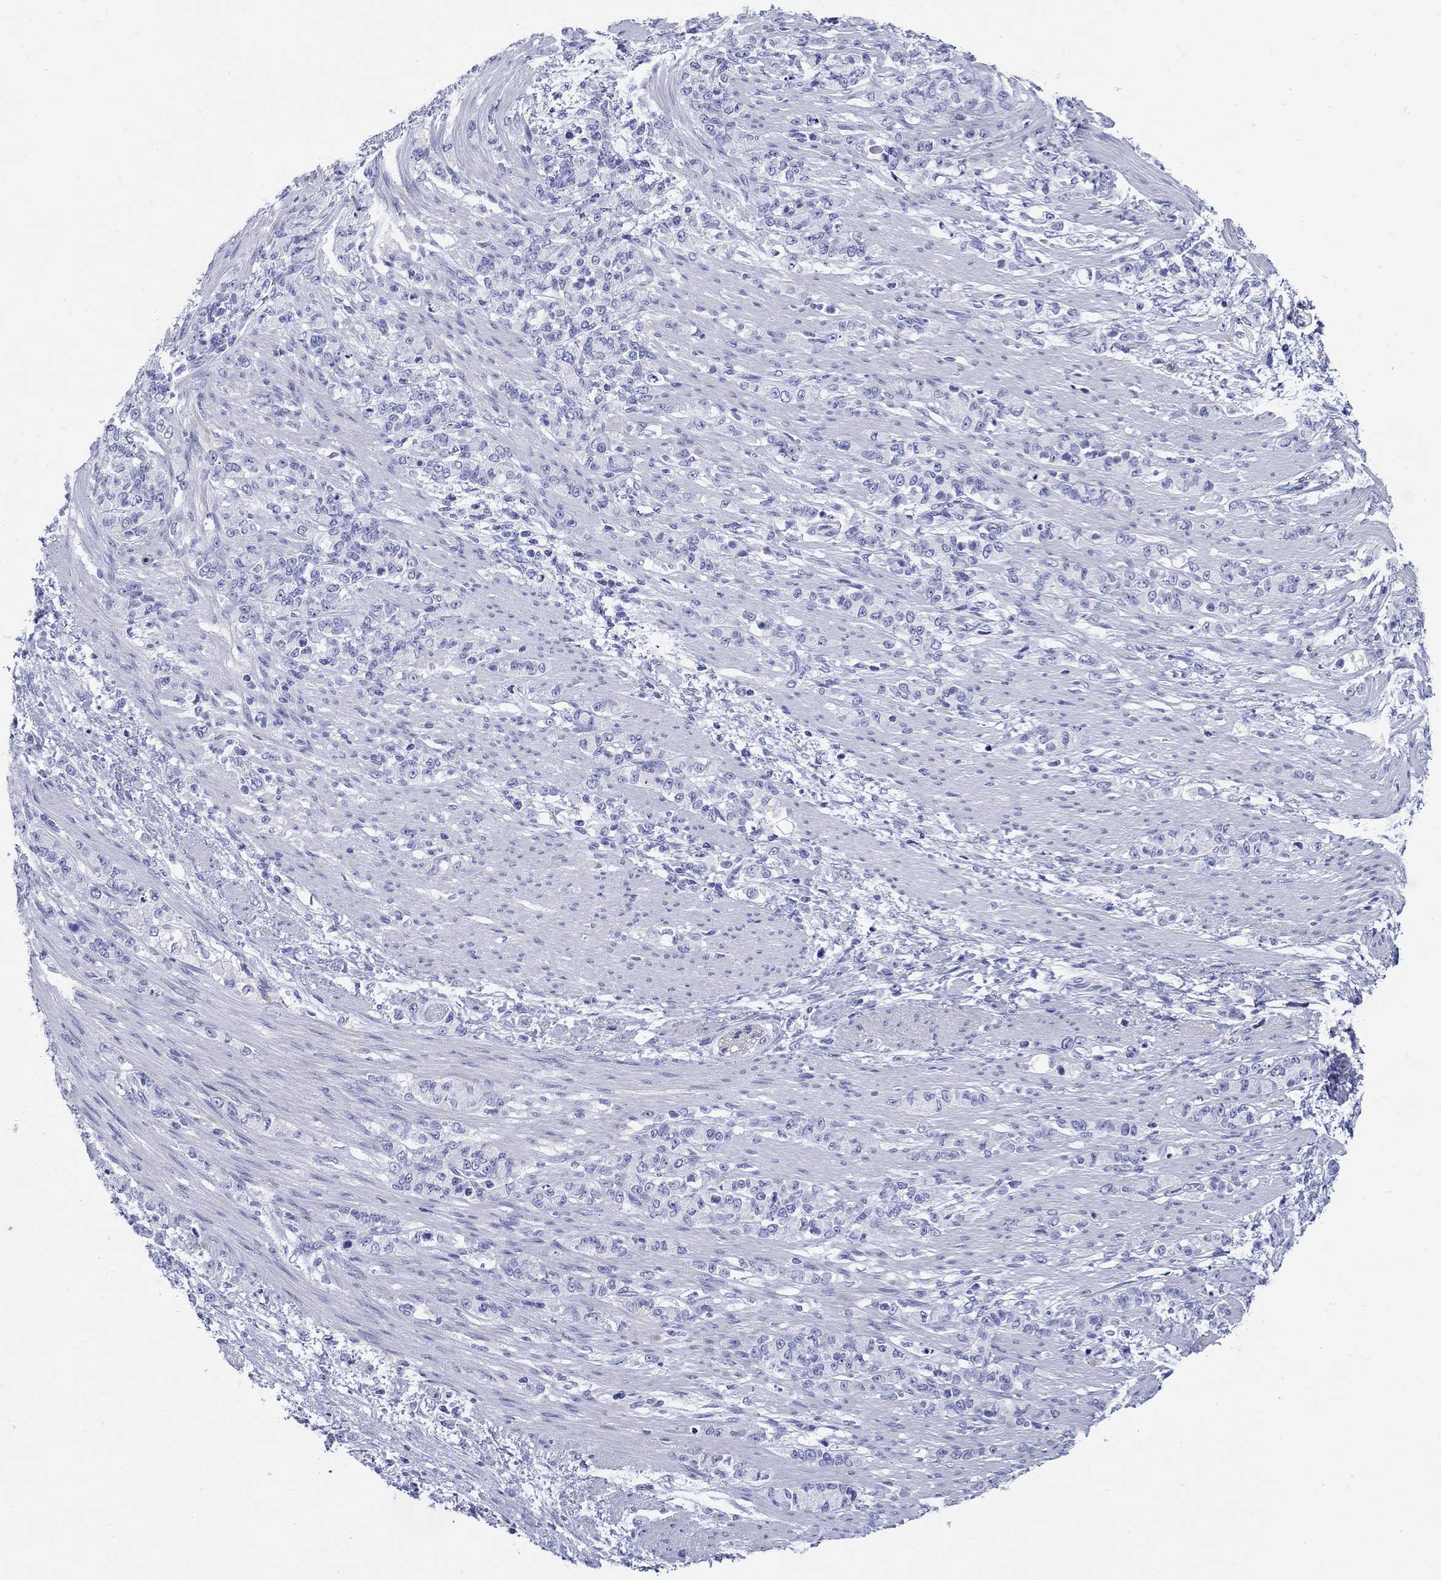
{"staining": {"intensity": "negative", "quantity": "none", "location": "none"}, "tissue": "stomach cancer", "cell_type": "Tumor cells", "image_type": "cancer", "snomed": [{"axis": "morphology", "description": "Normal tissue, NOS"}, {"axis": "morphology", "description": "Adenocarcinoma, NOS"}, {"axis": "topography", "description": "Stomach"}], "caption": "Stomach cancer (adenocarcinoma) was stained to show a protein in brown. There is no significant staining in tumor cells.", "gene": "CRYGS", "patient": {"sex": "female", "age": 79}}